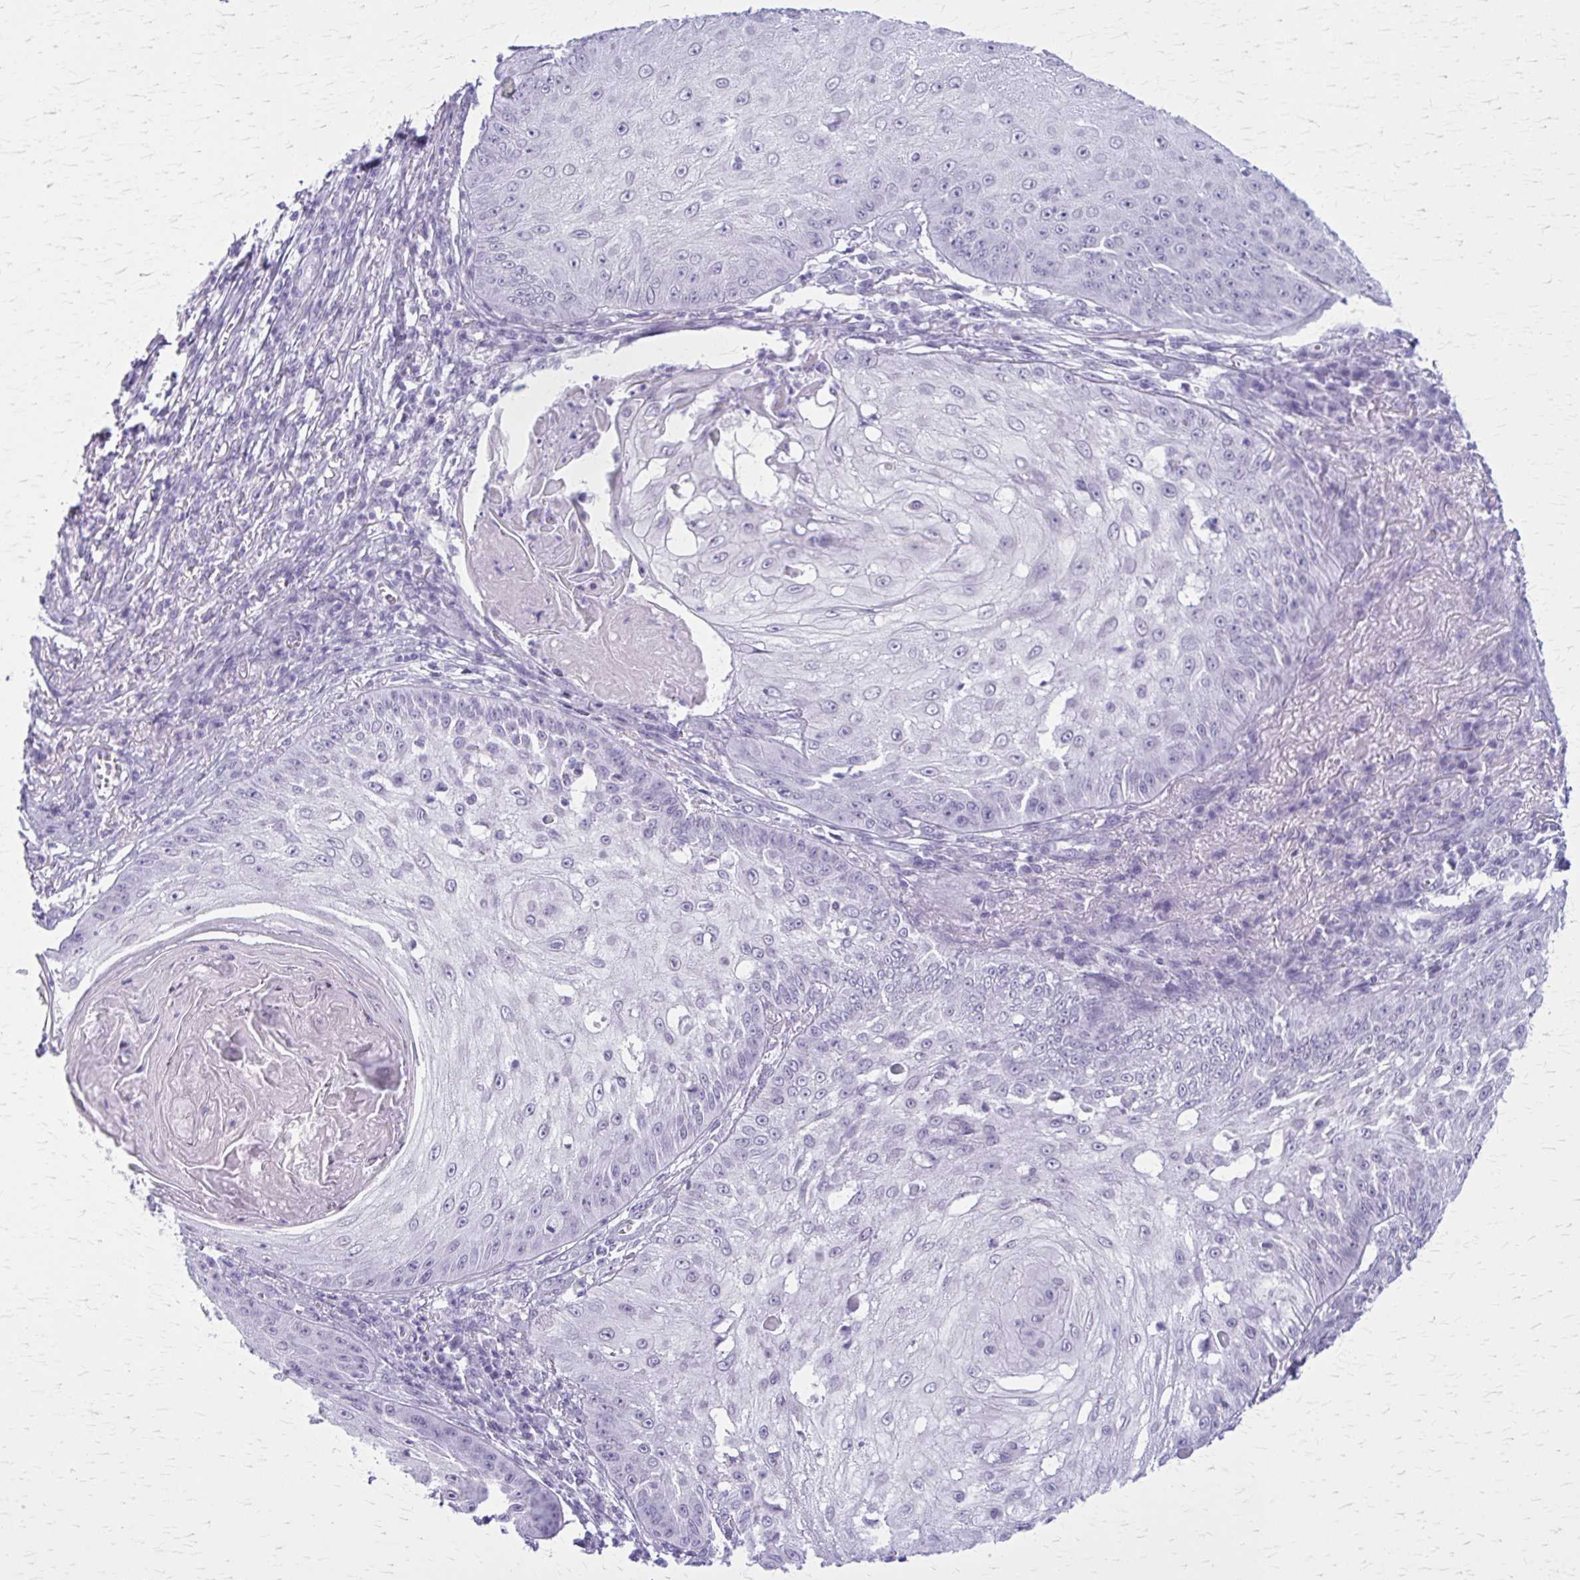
{"staining": {"intensity": "negative", "quantity": "none", "location": "none"}, "tissue": "skin cancer", "cell_type": "Tumor cells", "image_type": "cancer", "snomed": [{"axis": "morphology", "description": "Squamous cell carcinoma, NOS"}, {"axis": "topography", "description": "Skin"}], "caption": "Tumor cells are negative for brown protein staining in skin cancer.", "gene": "GAD1", "patient": {"sex": "male", "age": 70}}